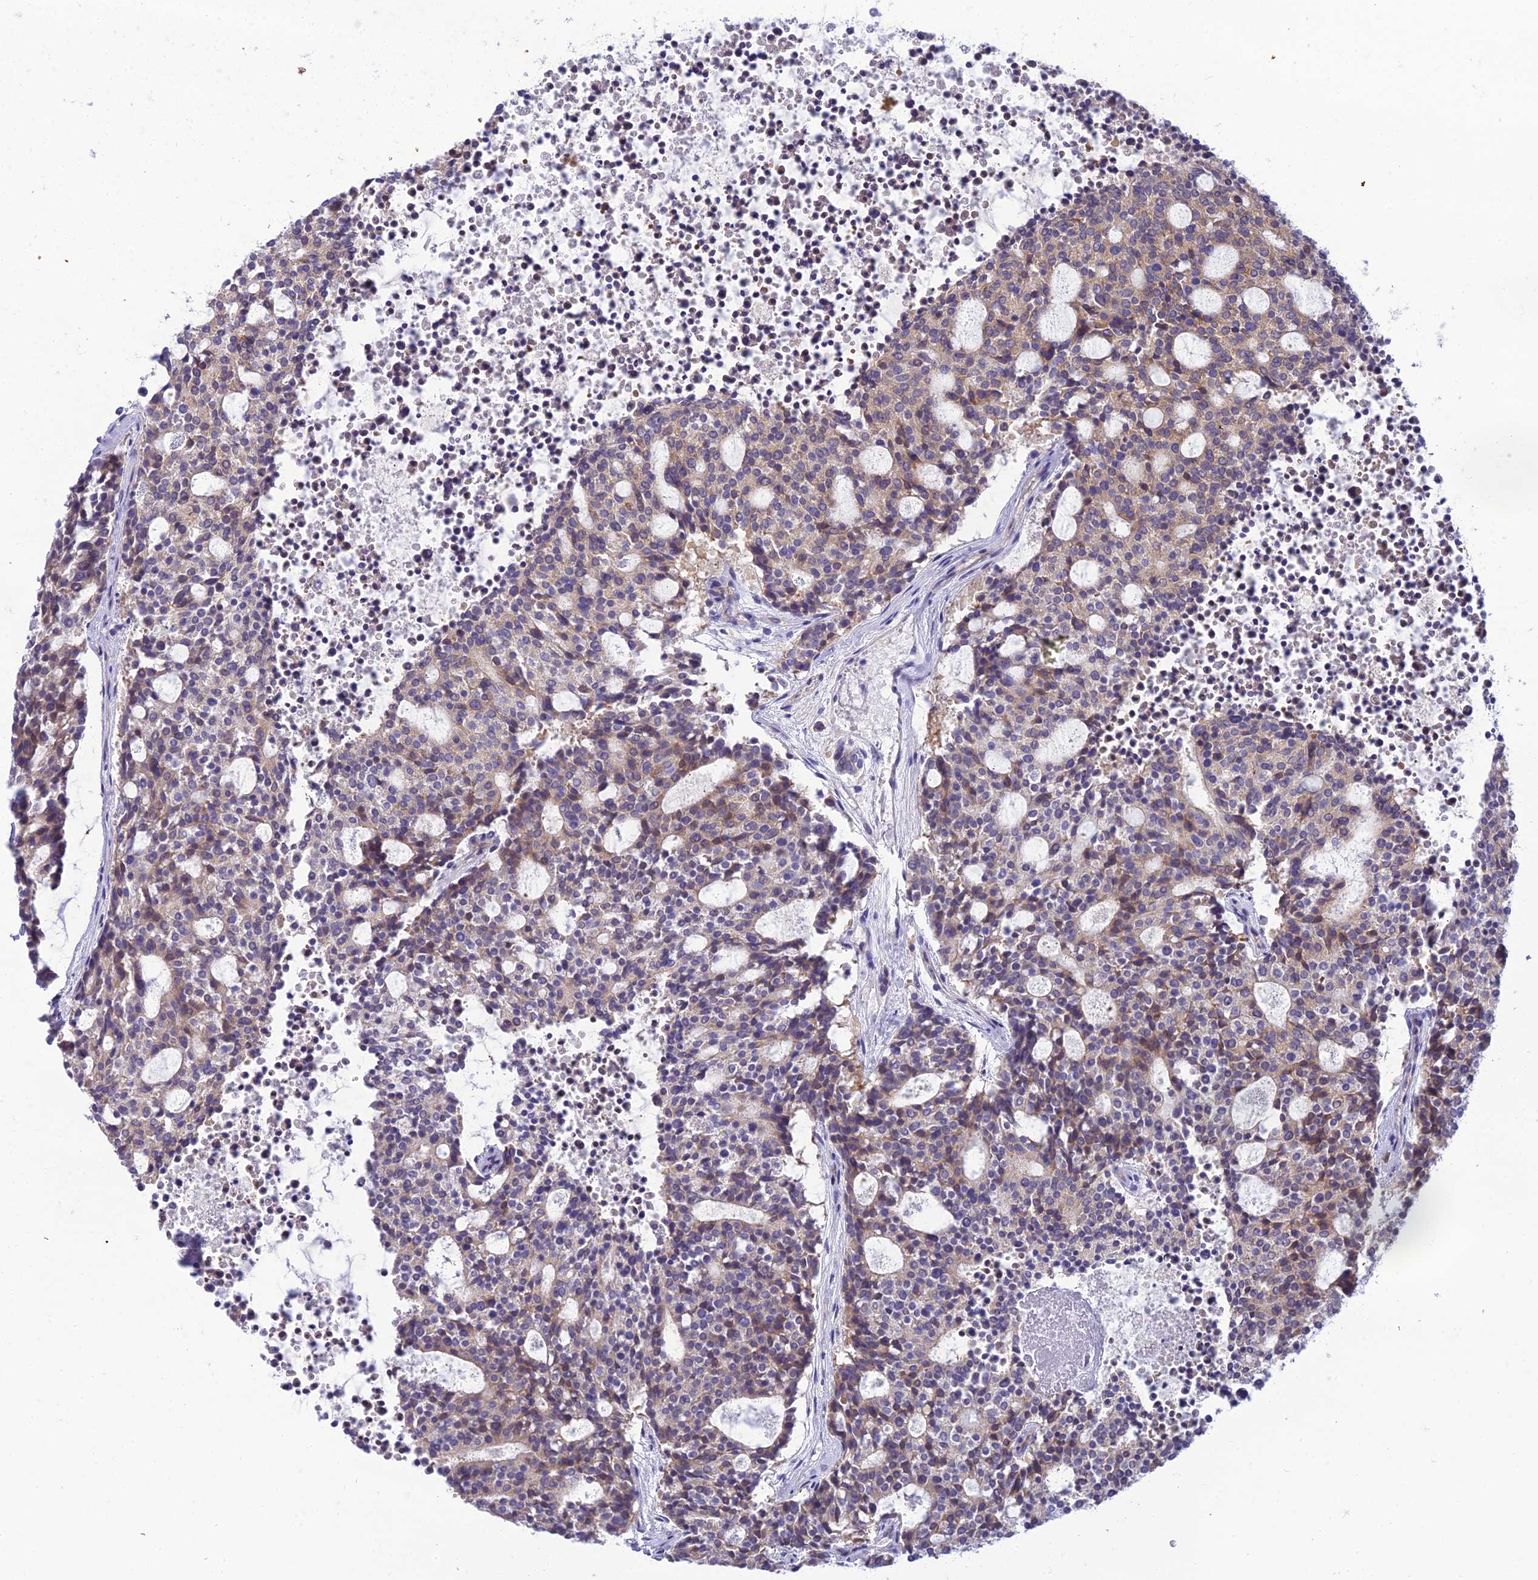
{"staining": {"intensity": "weak", "quantity": "25%-75%", "location": "cytoplasmic/membranous"}, "tissue": "carcinoid", "cell_type": "Tumor cells", "image_type": "cancer", "snomed": [{"axis": "morphology", "description": "Carcinoid, malignant, NOS"}, {"axis": "topography", "description": "Pancreas"}], "caption": "Immunohistochemistry (IHC) of carcinoid shows low levels of weak cytoplasmic/membranous expression in about 25%-75% of tumor cells.", "gene": "CLCN7", "patient": {"sex": "female", "age": 54}}